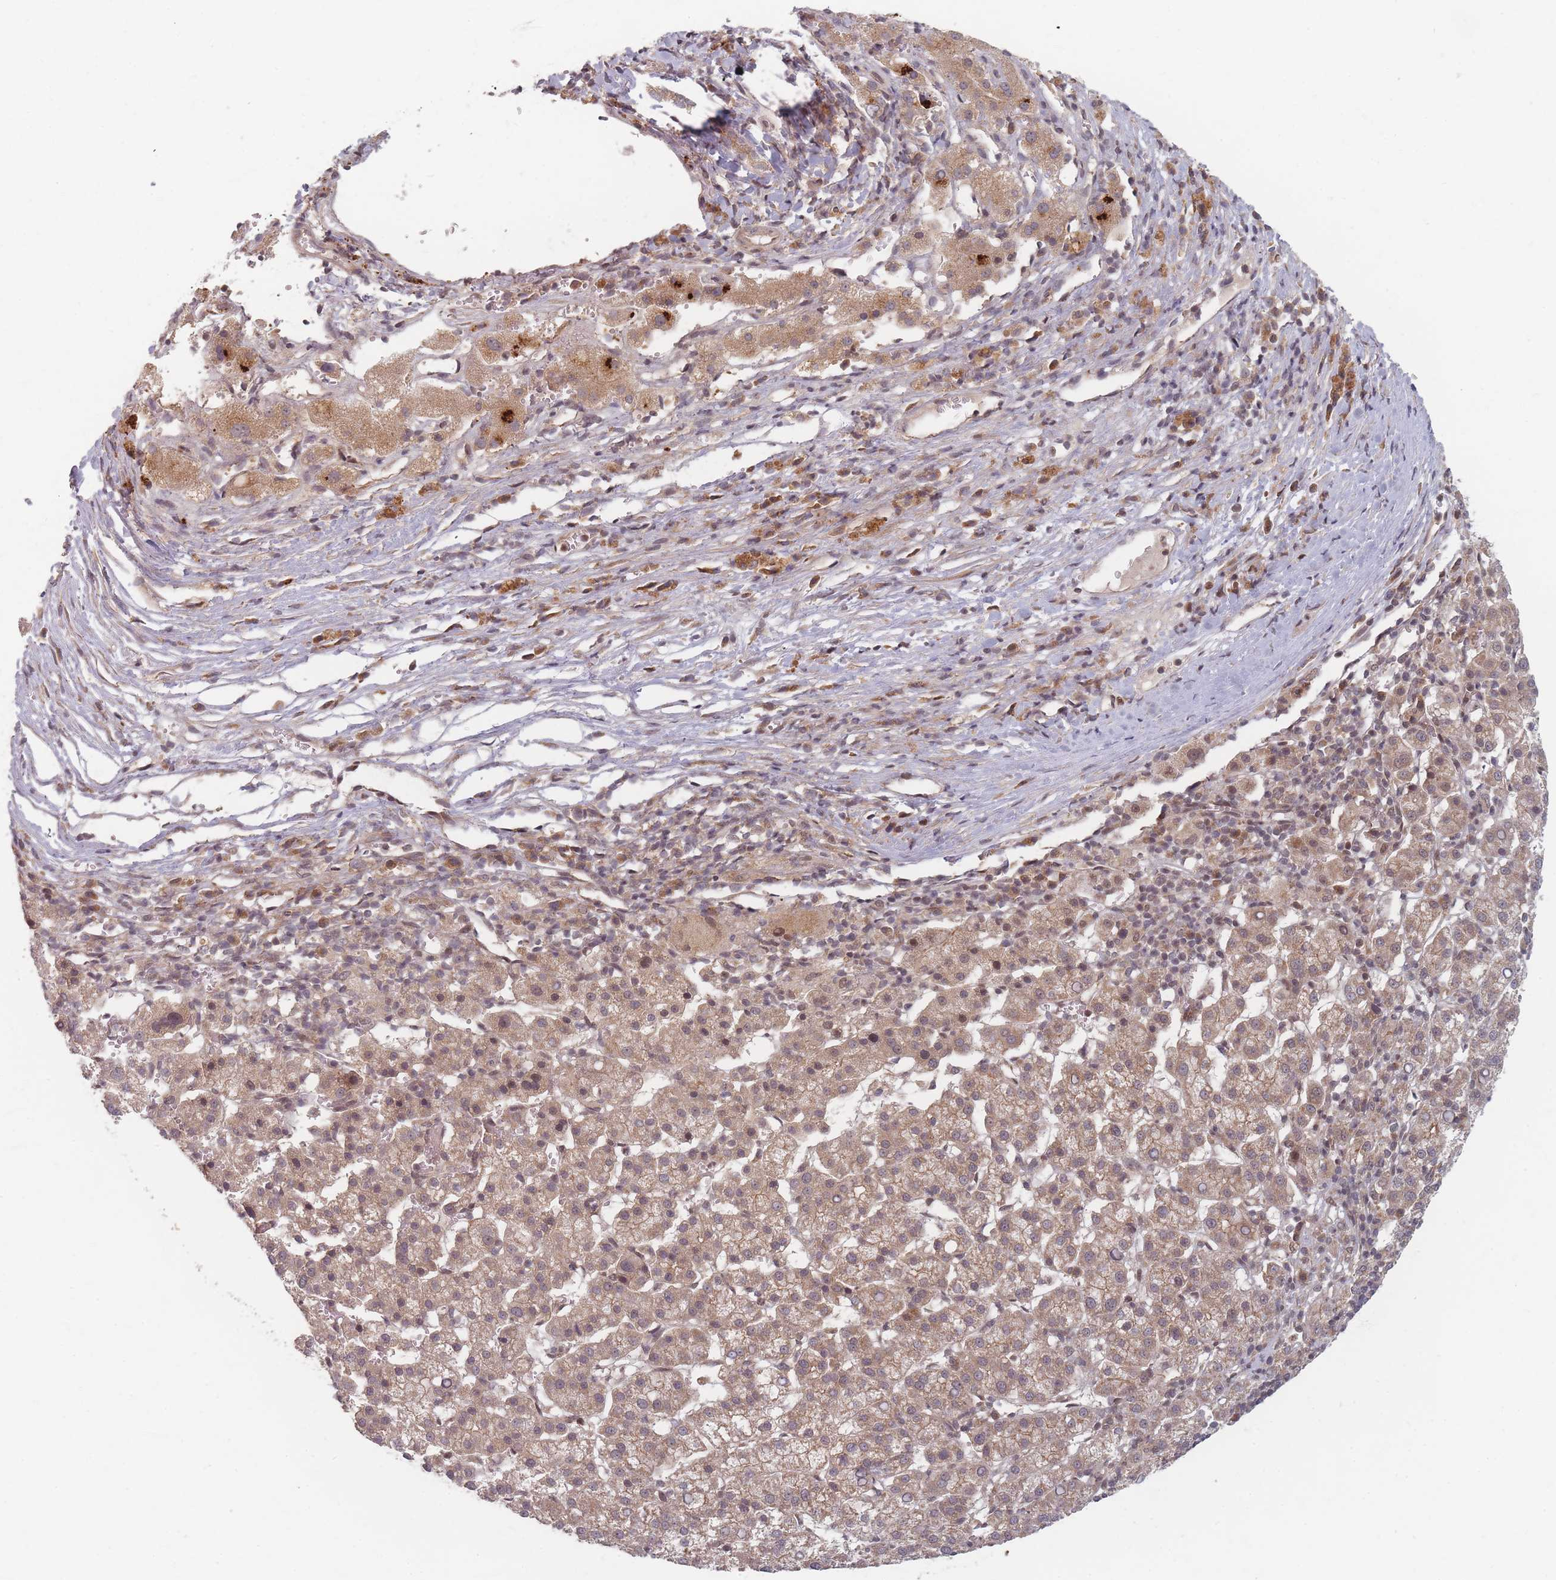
{"staining": {"intensity": "moderate", "quantity": ">75%", "location": "cytoplasmic/membranous"}, "tissue": "liver cancer", "cell_type": "Tumor cells", "image_type": "cancer", "snomed": [{"axis": "morphology", "description": "Carcinoma, Hepatocellular, NOS"}, {"axis": "topography", "description": "Liver"}], "caption": "Moderate cytoplasmic/membranous protein staining is present in approximately >75% of tumor cells in liver cancer.", "gene": "RADX", "patient": {"sex": "female", "age": 58}}